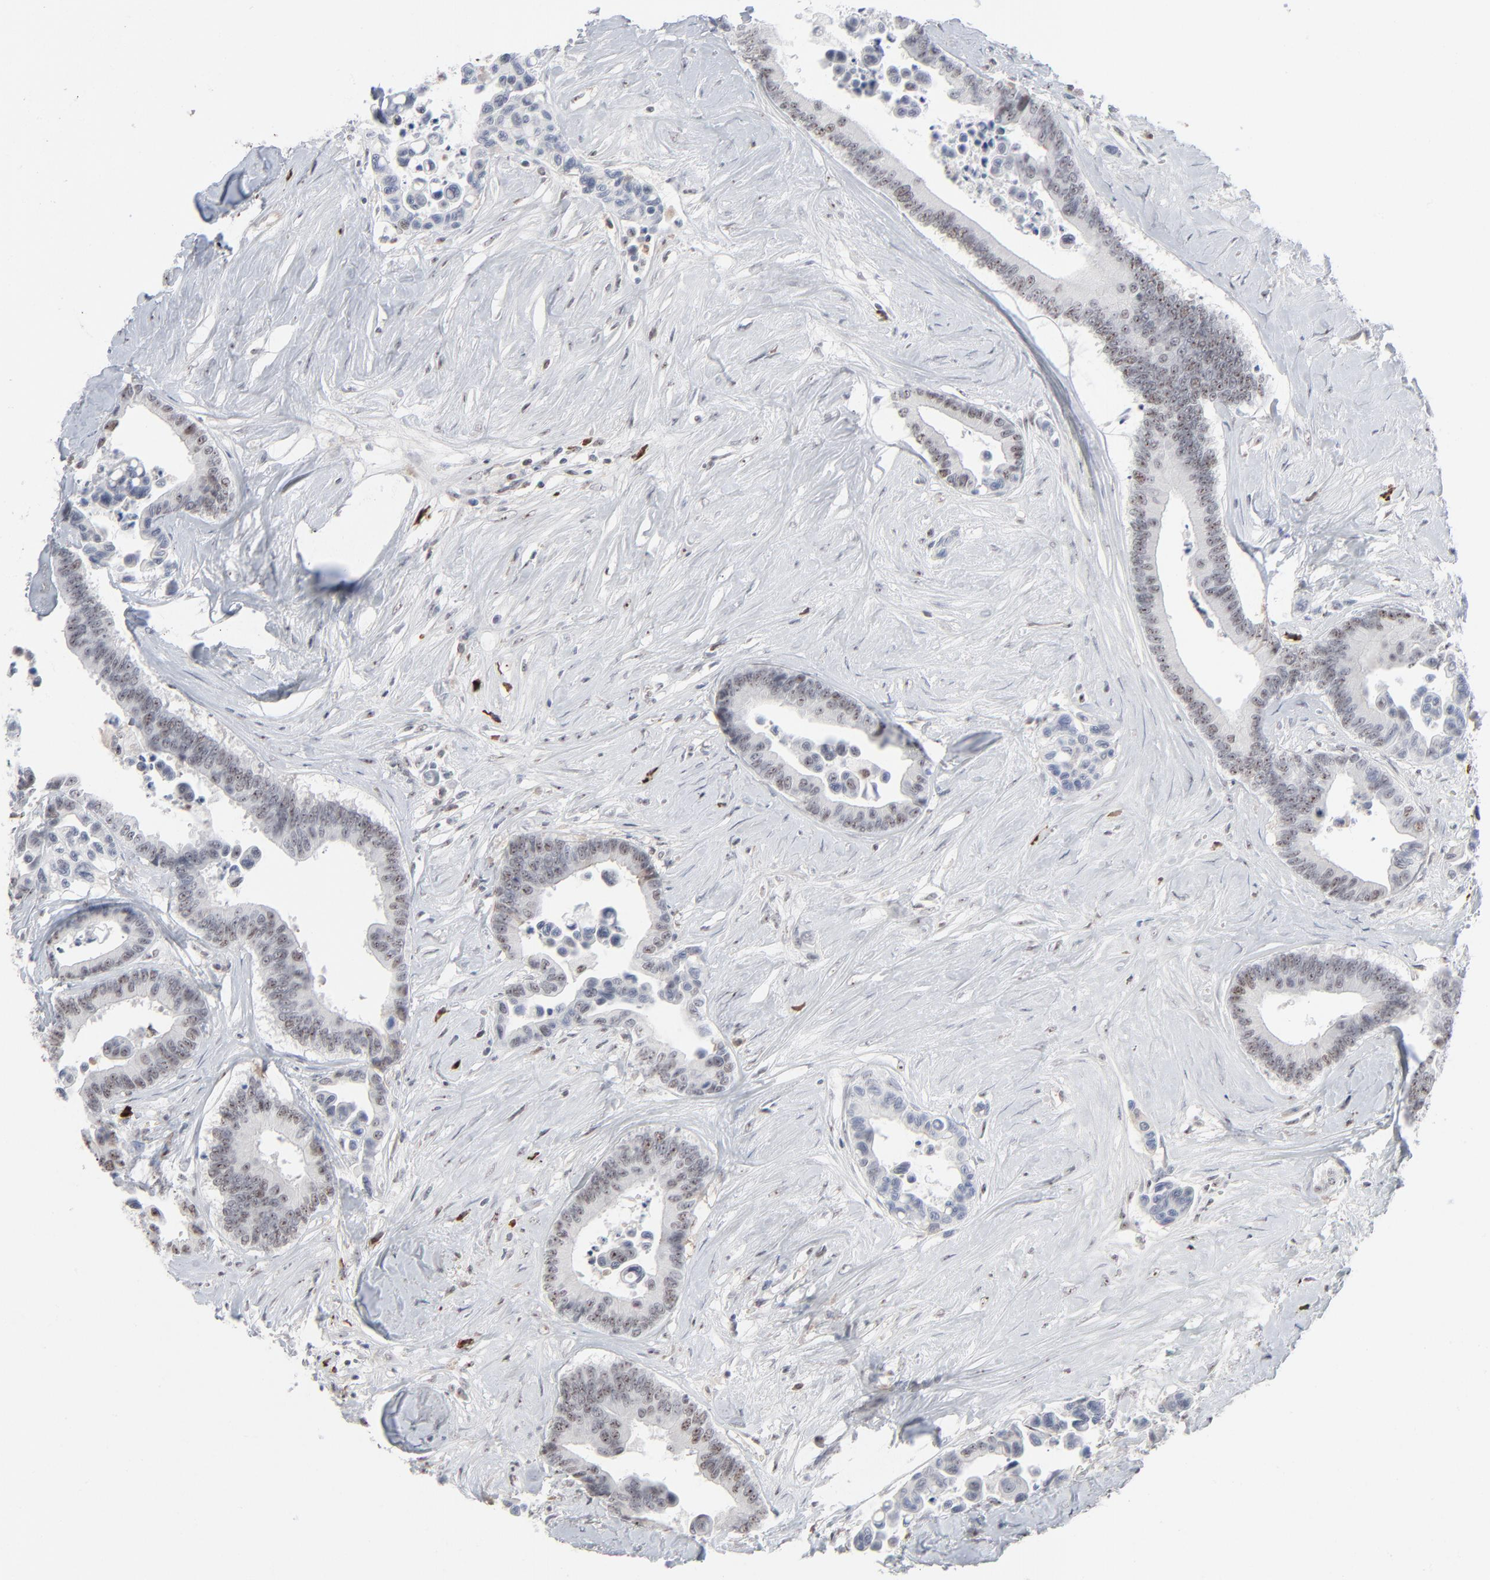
{"staining": {"intensity": "weak", "quantity": "<25%", "location": "nuclear"}, "tissue": "colorectal cancer", "cell_type": "Tumor cells", "image_type": "cancer", "snomed": [{"axis": "morphology", "description": "Adenocarcinoma, NOS"}, {"axis": "topography", "description": "Colon"}], "caption": "Immunohistochemistry image of human colorectal adenocarcinoma stained for a protein (brown), which demonstrates no positivity in tumor cells. The staining is performed using DAB brown chromogen with nuclei counter-stained in using hematoxylin.", "gene": "MPHOSPH6", "patient": {"sex": "male", "age": 82}}